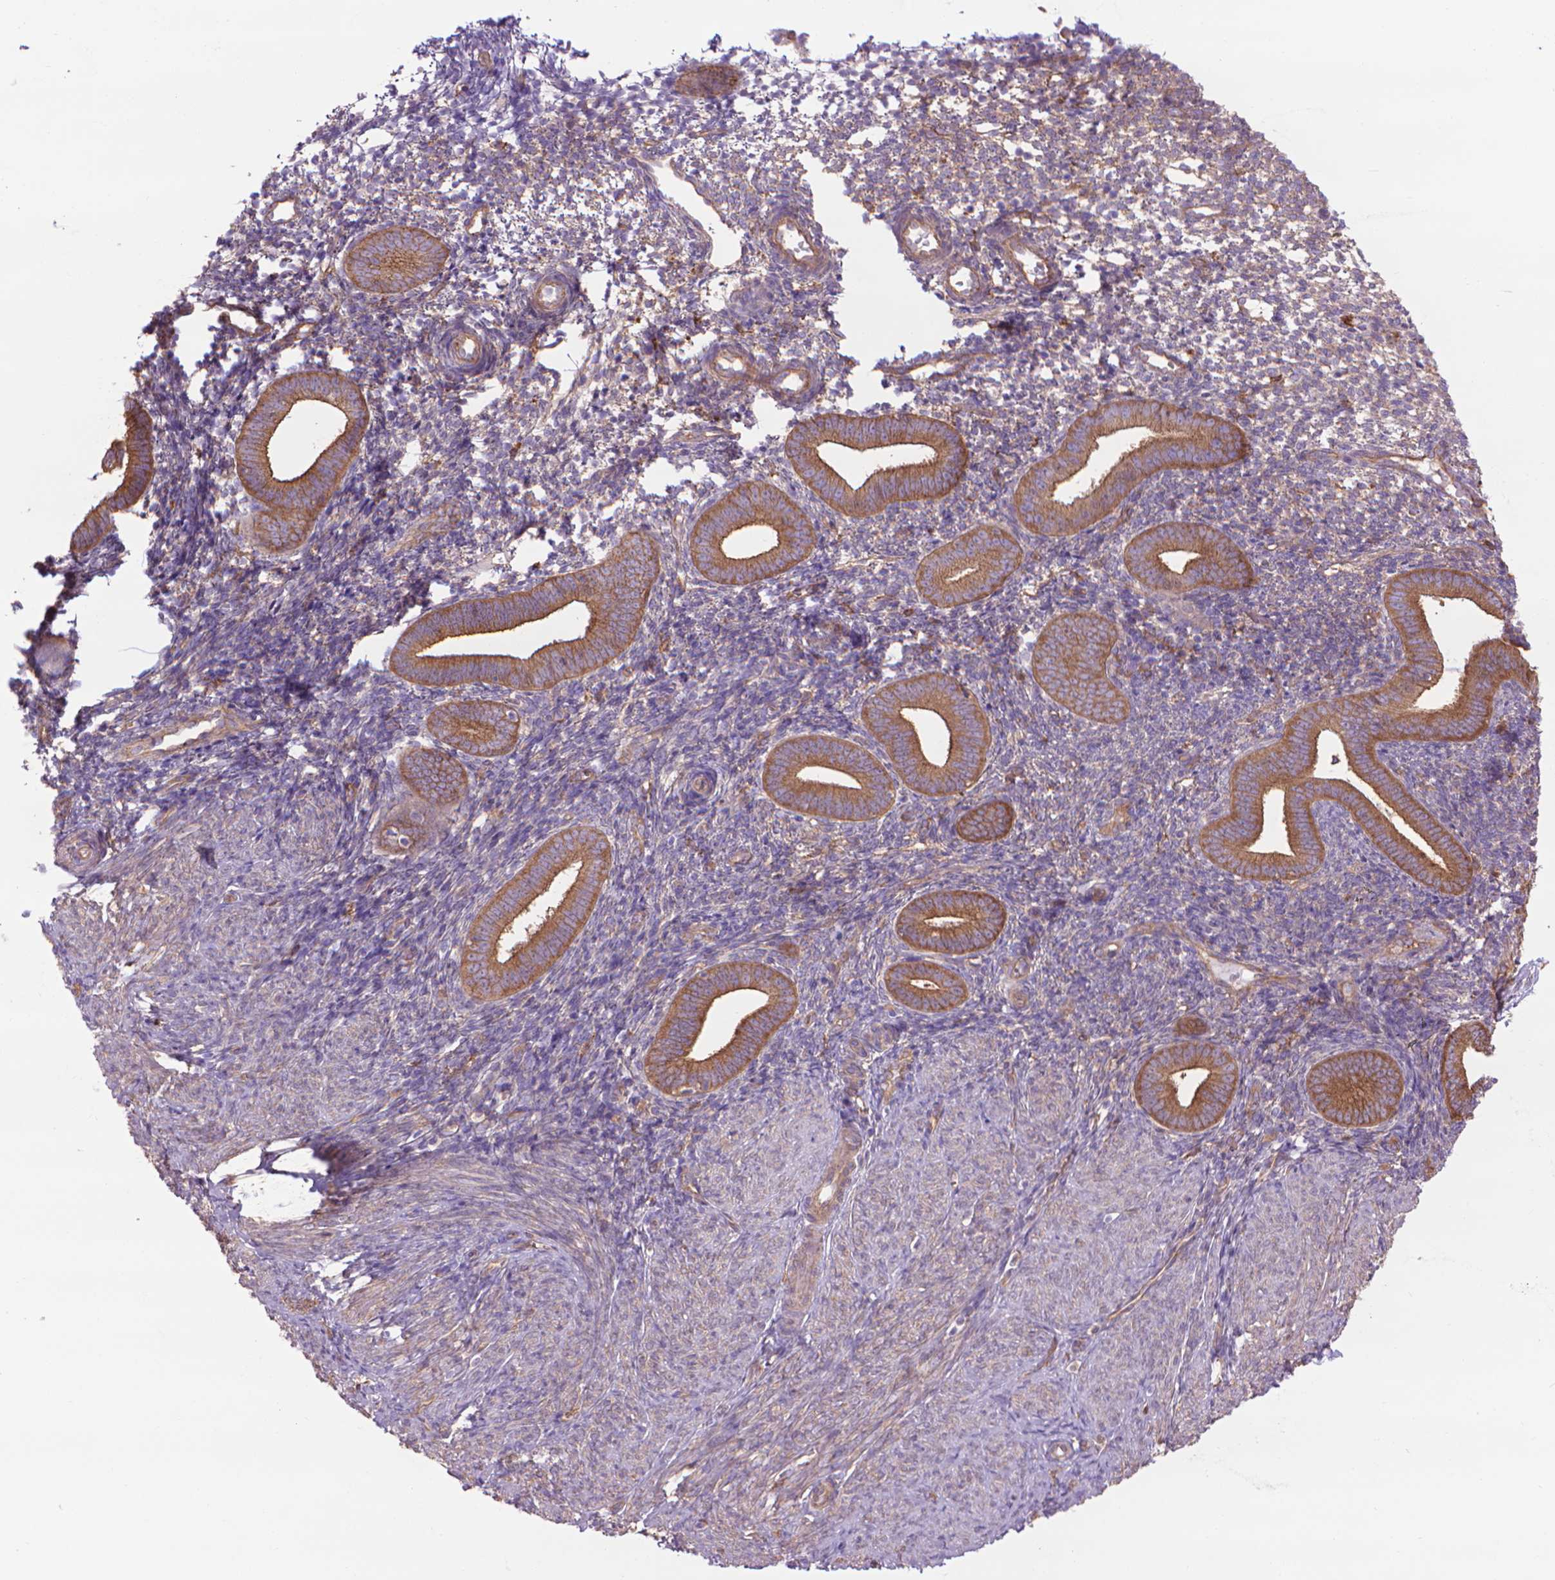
{"staining": {"intensity": "negative", "quantity": "none", "location": "none"}, "tissue": "endometrium", "cell_type": "Cells in endometrial stroma", "image_type": "normal", "snomed": [{"axis": "morphology", "description": "Normal tissue, NOS"}, {"axis": "topography", "description": "Endometrium"}], "caption": "Human endometrium stained for a protein using immunohistochemistry (IHC) displays no positivity in cells in endometrial stroma.", "gene": "CORO1B", "patient": {"sex": "female", "age": 40}}